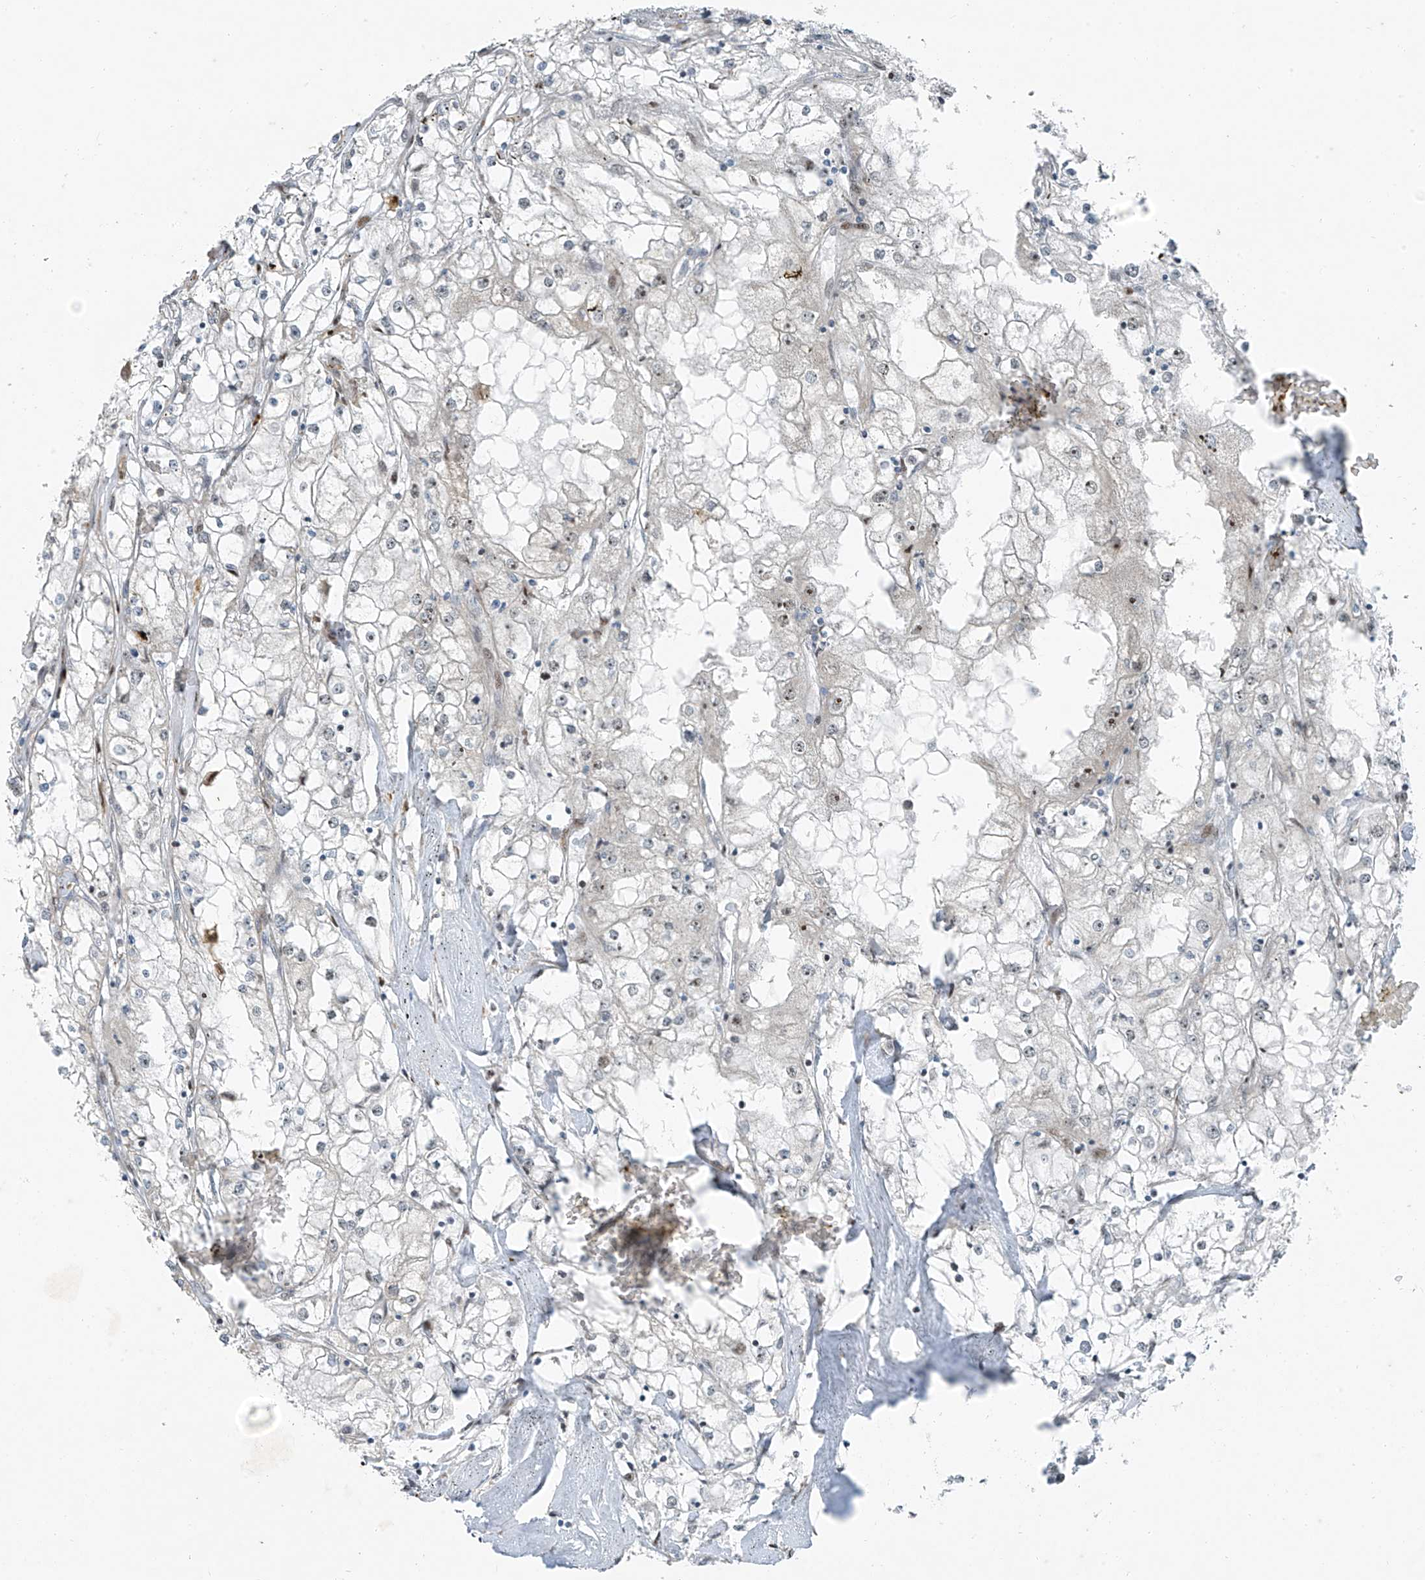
{"staining": {"intensity": "negative", "quantity": "none", "location": "none"}, "tissue": "renal cancer", "cell_type": "Tumor cells", "image_type": "cancer", "snomed": [{"axis": "morphology", "description": "Adenocarcinoma, NOS"}, {"axis": "topography", "description": "Kidney"}], "caption": "This is an IHC micrograph of renal cancer. There is no expression in tumor cells.", "gene": "PPCS", "patient": {"sex": "male", "age": 56}}